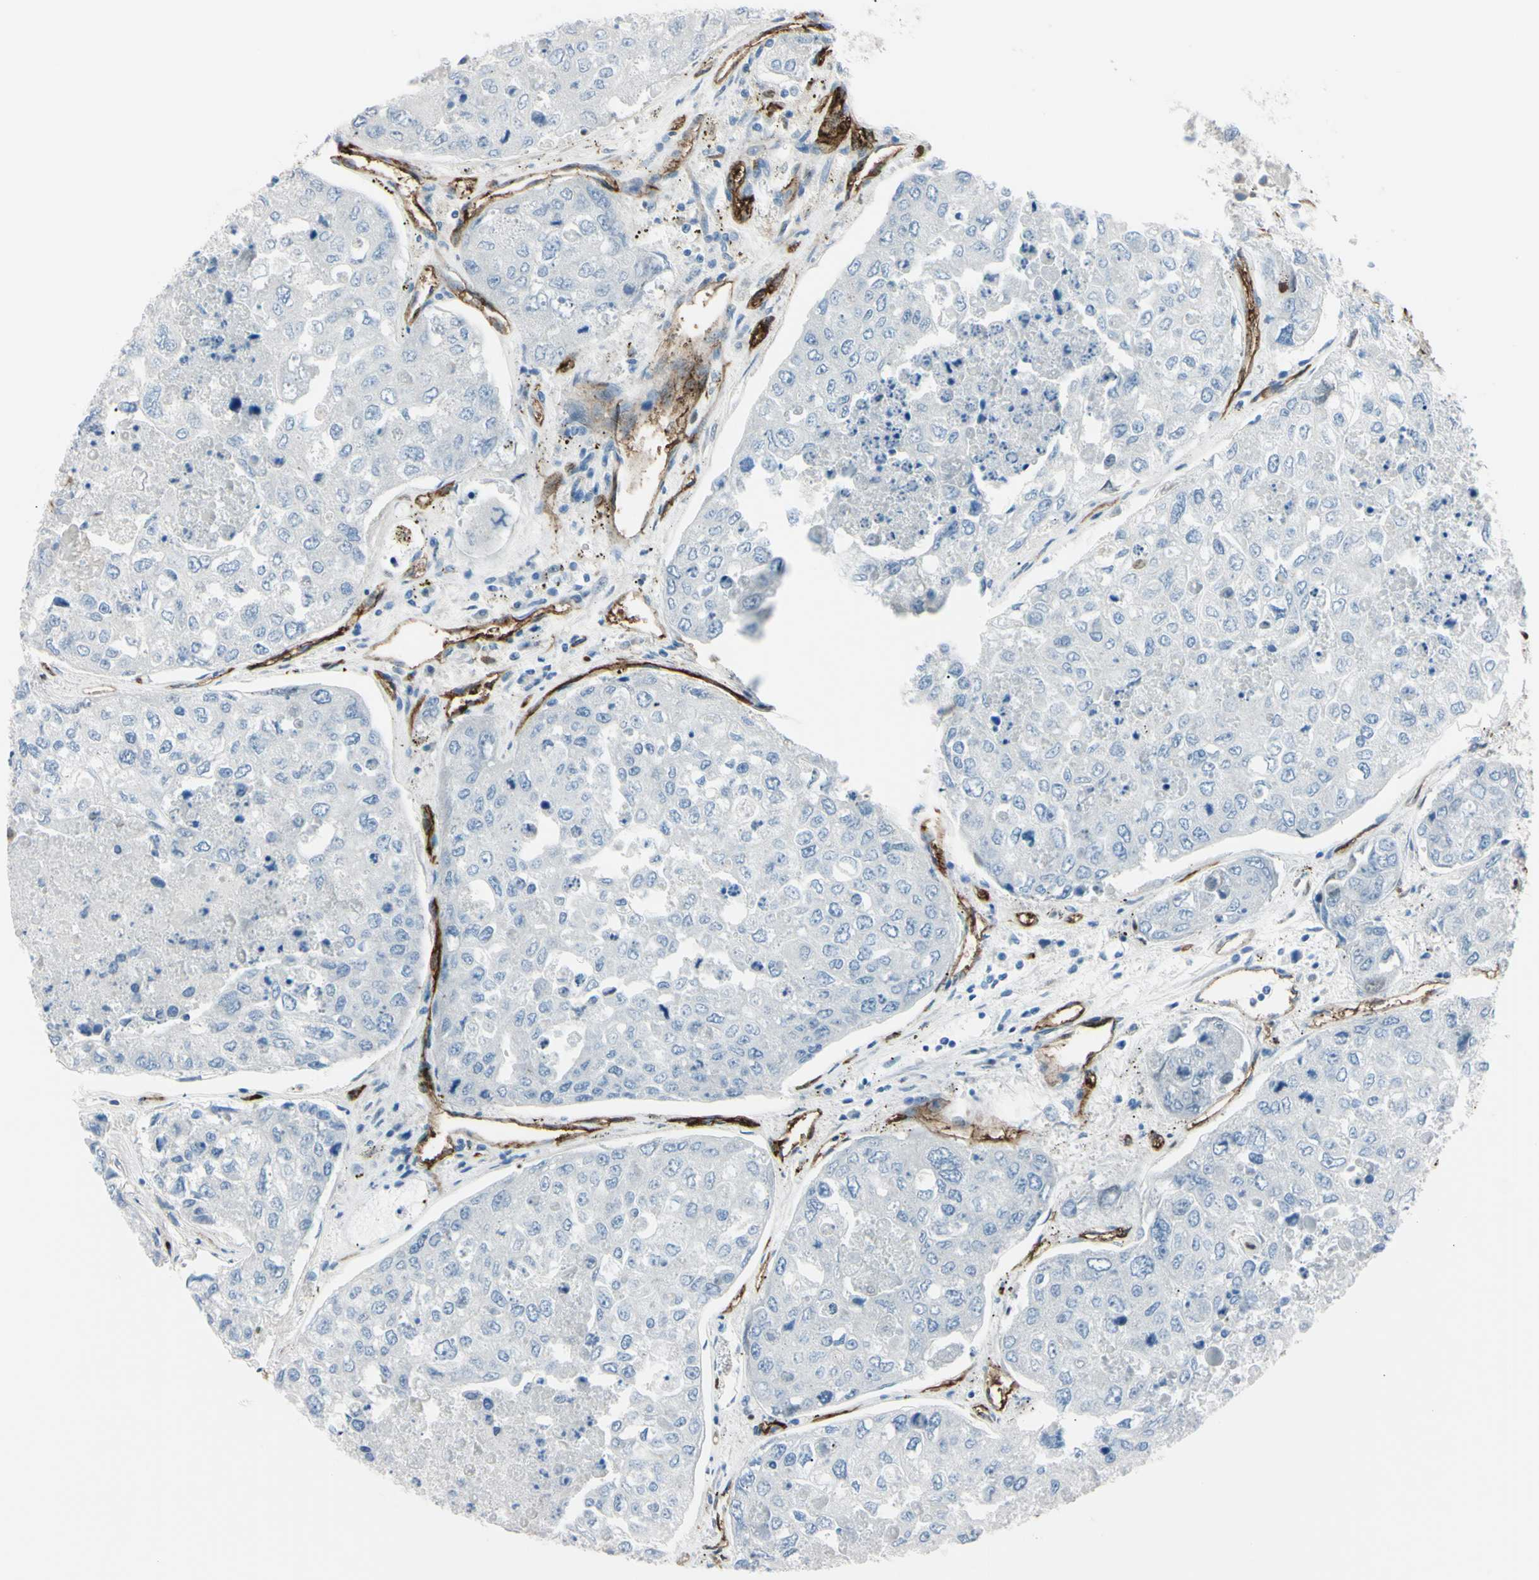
{"staining": {"intensity": "negative", "quantity": "none", "location": "none"}, "tissue": "urothelial cancer", "cell_type": "Tumor cells", "image_type": "cancer", "snomed": [{"axis": "morphology", "description": "Urothelial carcinoma, High grade"}, {"axis": "topography", "description": "Lymph node"}, {"axis": "topography", "description": "Urinary bladder"}], "caption": "This photomicrograph is of high-grade urothelial carcinoma stained with immunohistochemistry (IHC) to label a protein in brown with the nuclei are counter-stained blue. There is no positivity in tumor cells.", "gene": "FOLH1", "patient": {"sex": "male", "age": 51}}